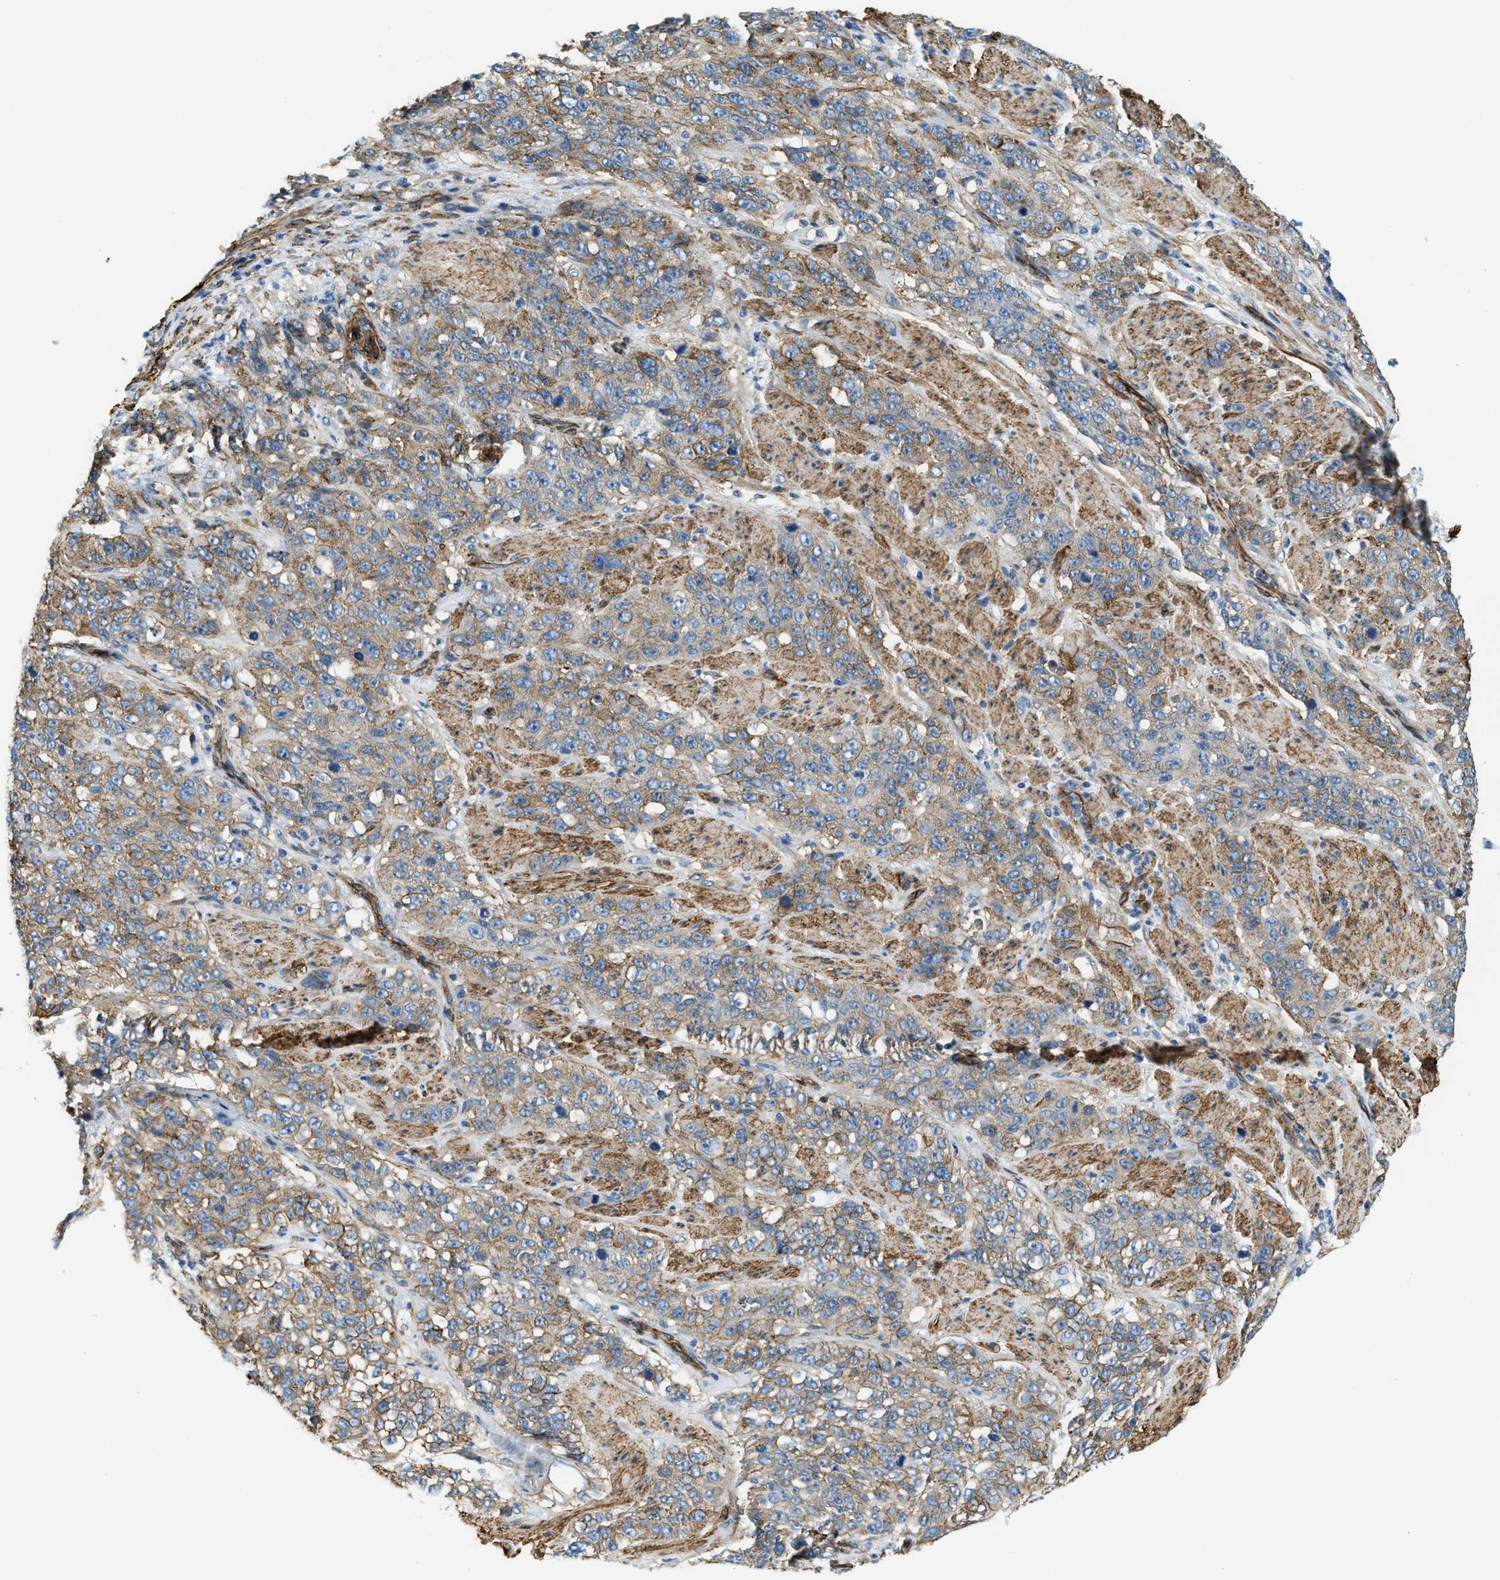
{"staining": {"intensity": "moderate", "quantity": ">75%", "location": "cytoplasmic/membranous"}, "tissue": "stomach cancer", "cell_type": "Tumor cells", "image_type": "cancer", "snomed": [{"axis": "morphology", "description": "Adenocarcinoma, NOS"}, {"axis": "topography", "description": "Stomach"}], "caption": "The photomicrograph reveals immunohistochemical staining of stomach cancer. There is moderate cytoplasmic/membranous expression is present in approximately >75% of tumor cells.", "gene": "TMEM43", "patient": {"sex": "male", "age": 48}}